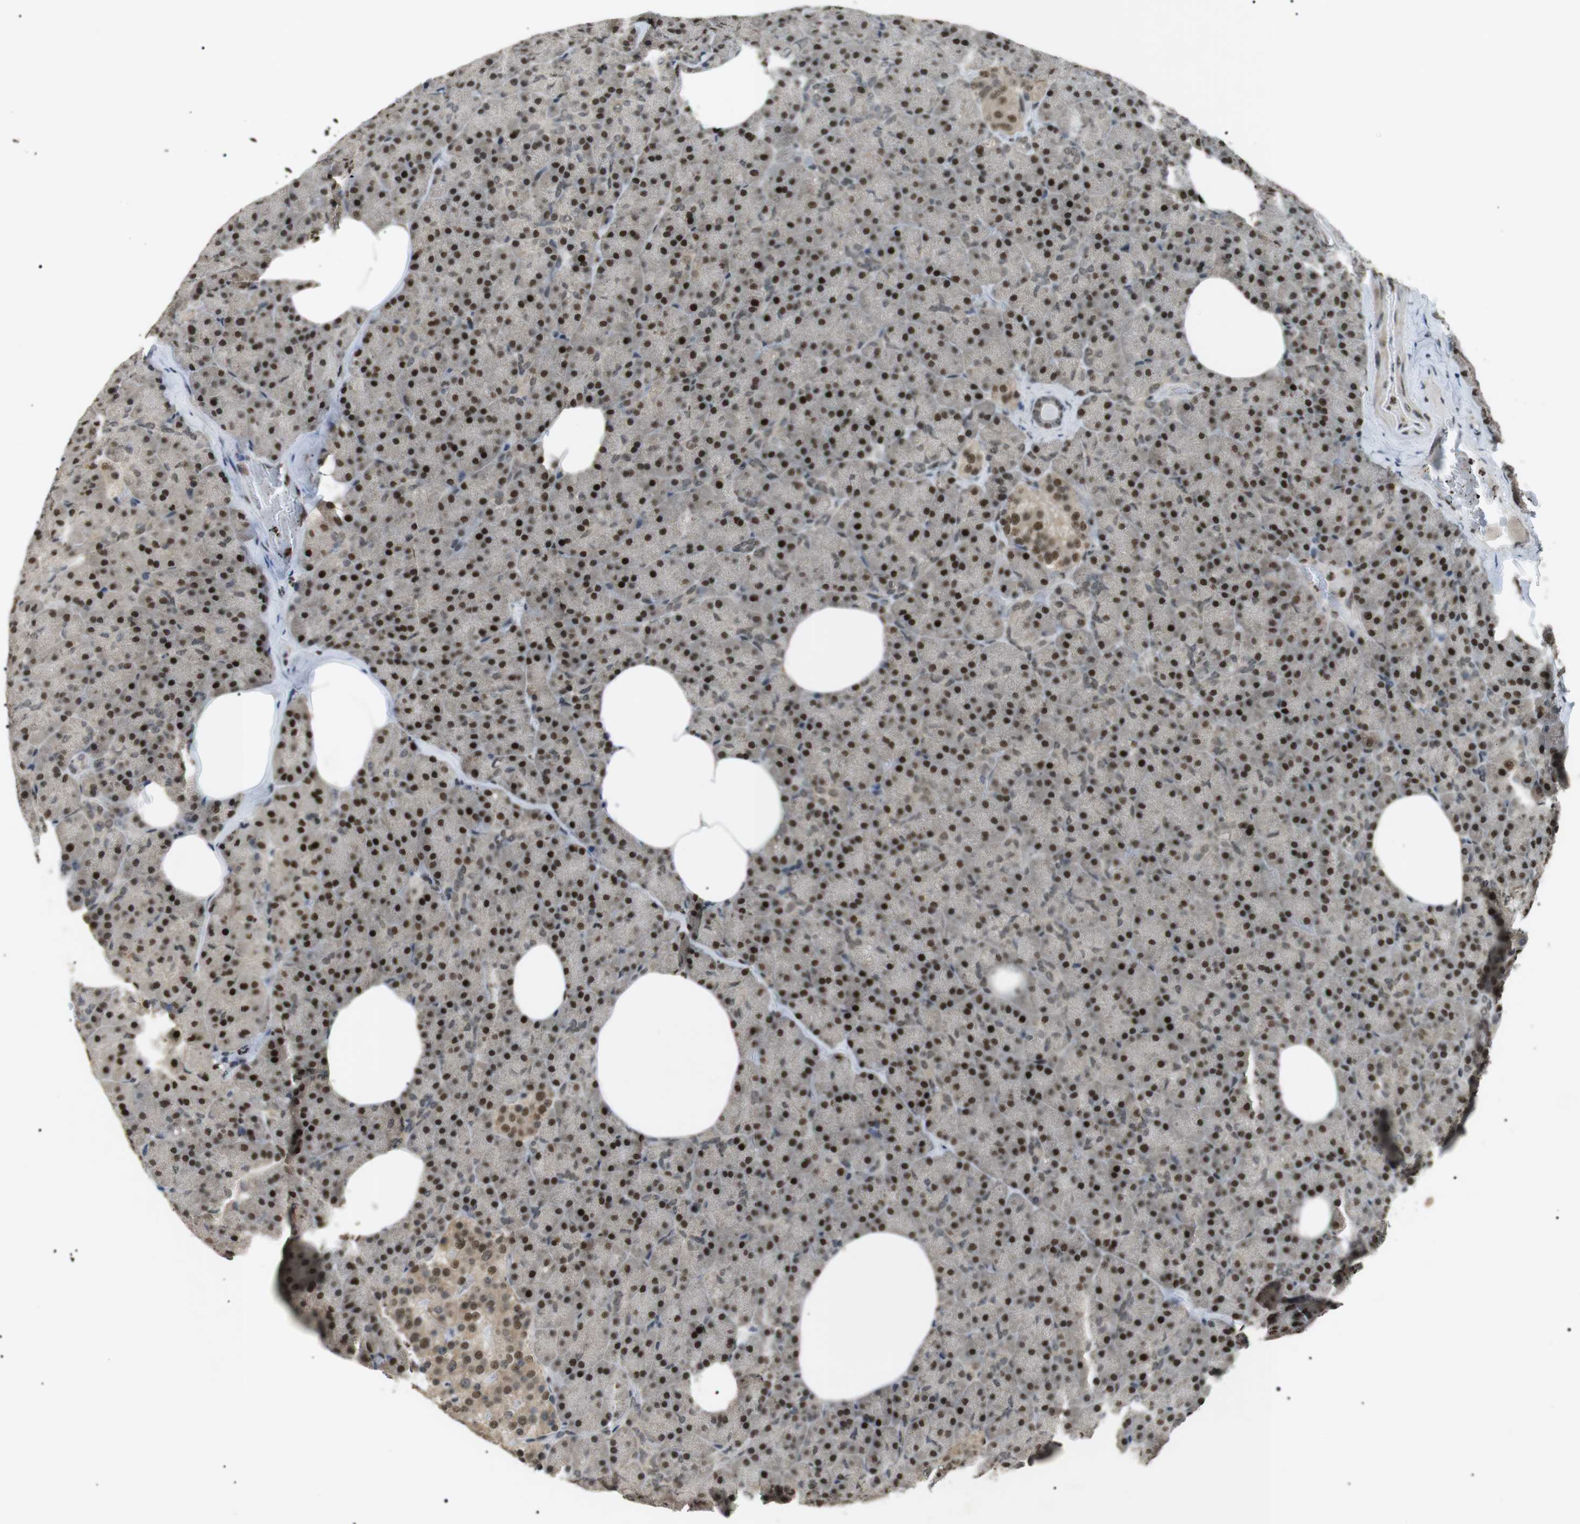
{"staining": {"intensity": "strong", "quantity": ">75%", "location": "nuclear"}, "tissue": "pancreas", "cell_type": "Exocrine glandular cells", "image_type": "normal", "snomed": [{"axis": "morphology", "description": "Normal tissue, NOS"}, {"axis": "topography", "description": "Pancreas"}], "caption": "This is an image of IHC staining of normal pancreas, which shows strong expression in the nuclear of exocrine glandular cells.", "gene": "ORAI3", "patient": {"sex": "female", "age": 35}}